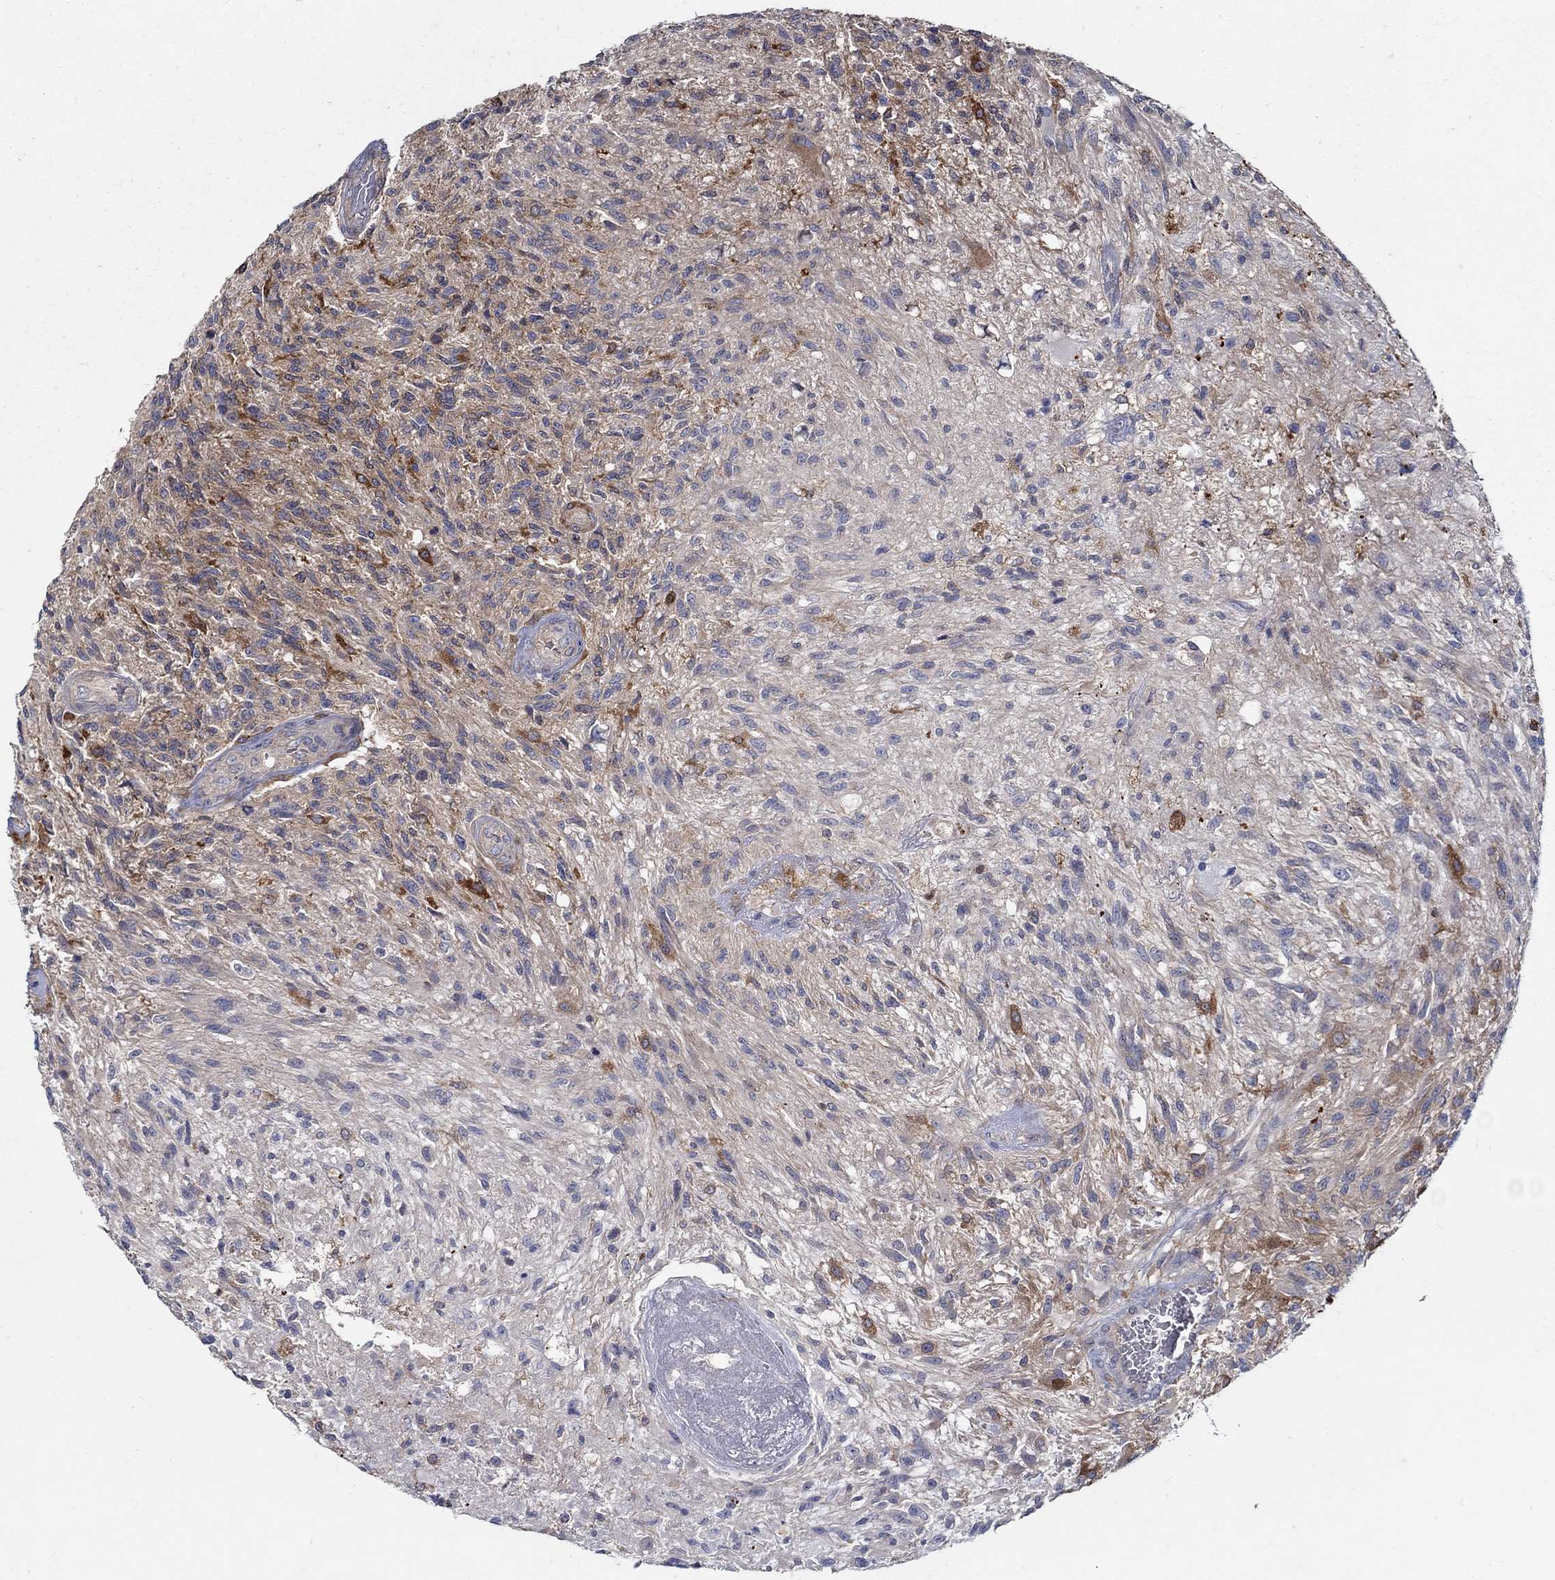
{"staining": {"intensity": "moderate", "quantity": "<25%", "location": "cytoplasmic/membranous"}, "tissue": "glioma", "cell_type": "Tumor cells", "image_type": "cancer", "snomed": [{"axis": "morphology", "description": "Glioma, malignant, High grade"}, {"axis": "topography", "description": "Brain"}], "caption": "High-grade glioma (malignant) stained for a protein (brown) displays moderate cytoplasmic/membranous positive staining in approximately <25% of tumor cells.", "gene": "MTHFR", "patient": {"sex": "male", "age": 56}}